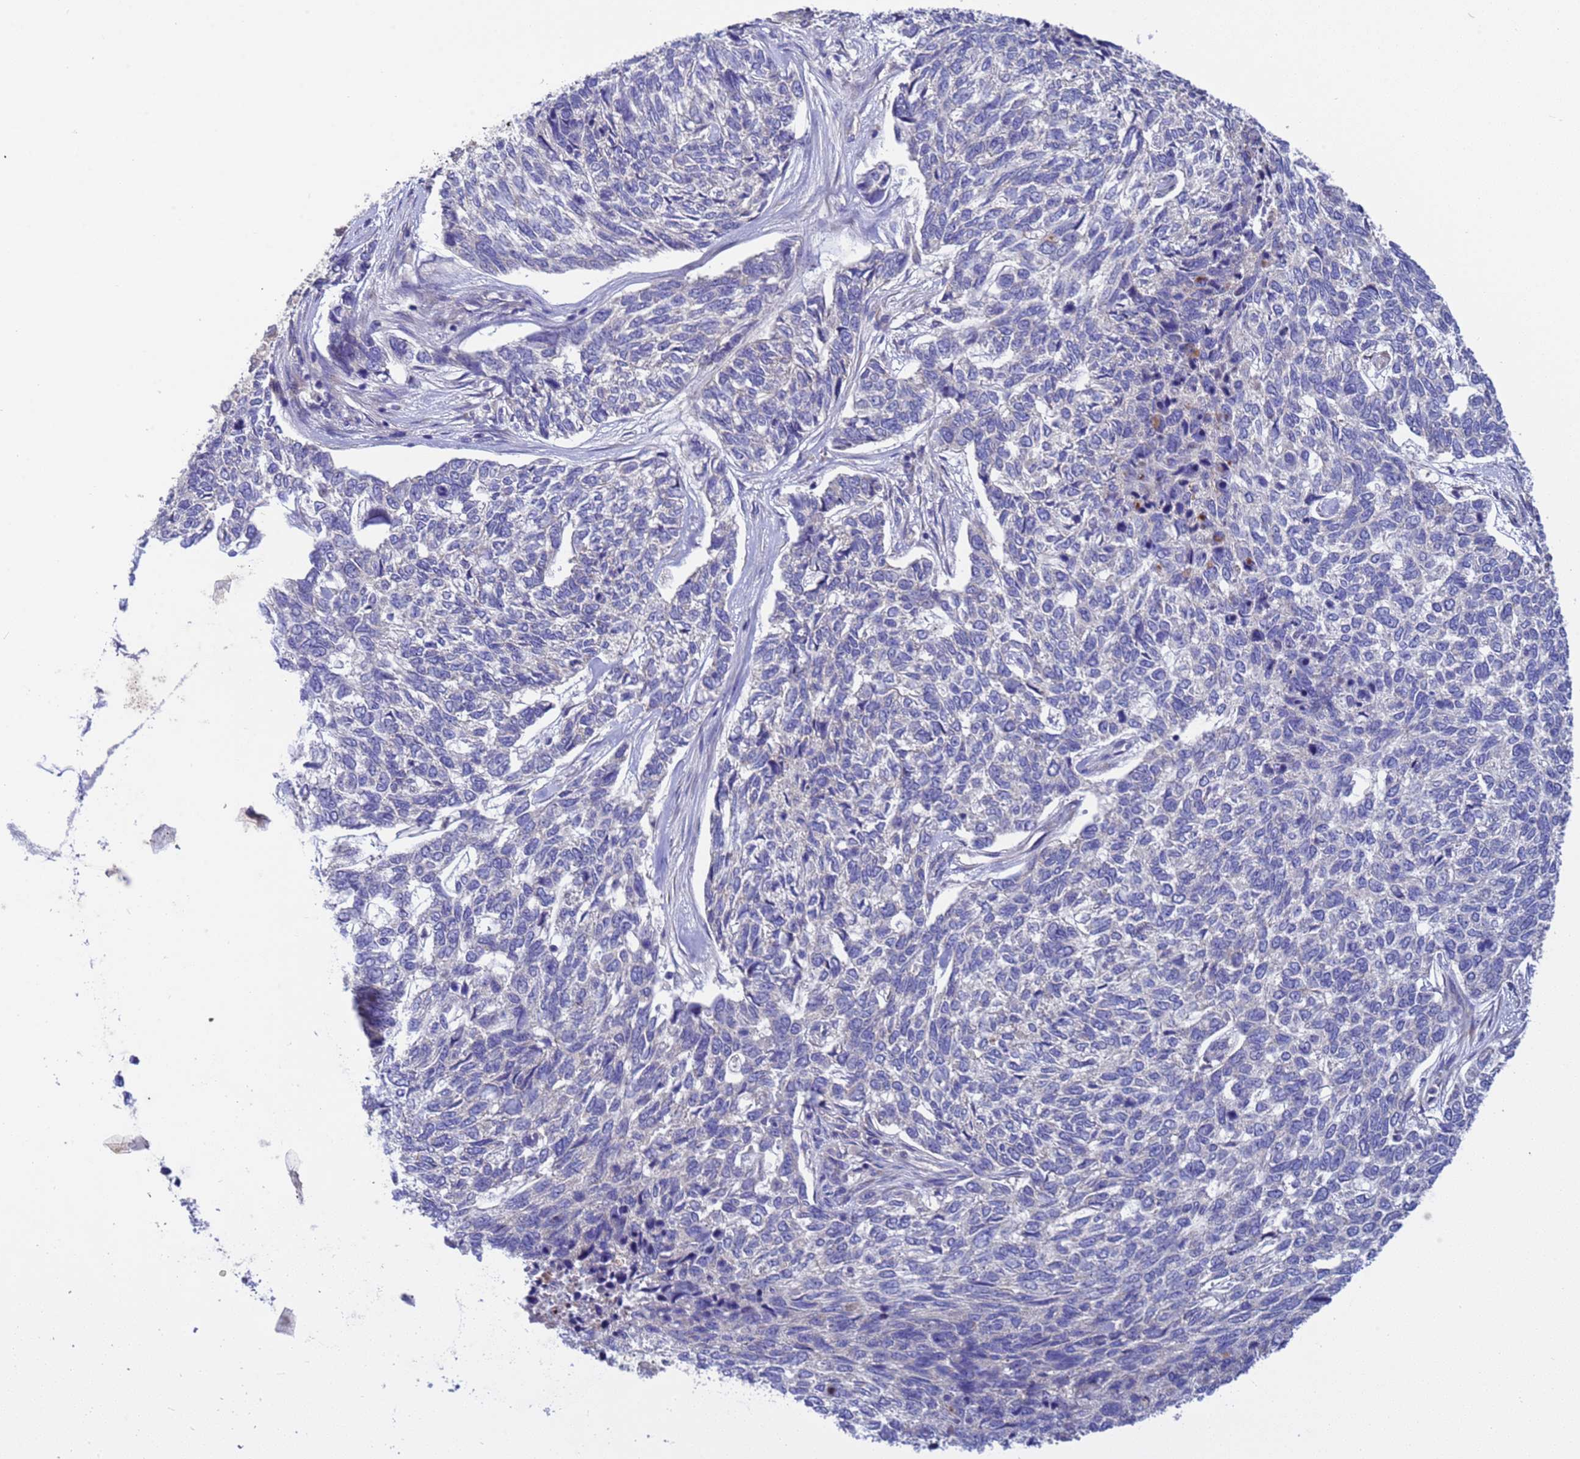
{"staining": {"intensity": "negative", "quantity": "none", "location": "none"}, "tissue": "skin cancer", "cell_type": "Tumor cells", "image_type": "cancer", "snomed": [{"axis": "morphology", "description": "Basal cell carcinoma"}, {"axis": "topography", "description": "Skin"}], "caption": "IHC image of neoplastic tissue: human skin cancer stained with DAB shows no significant protein staining in tumor cells.", "gene": "RC3H2", "patient": {"sex": "female", "age": 65}}